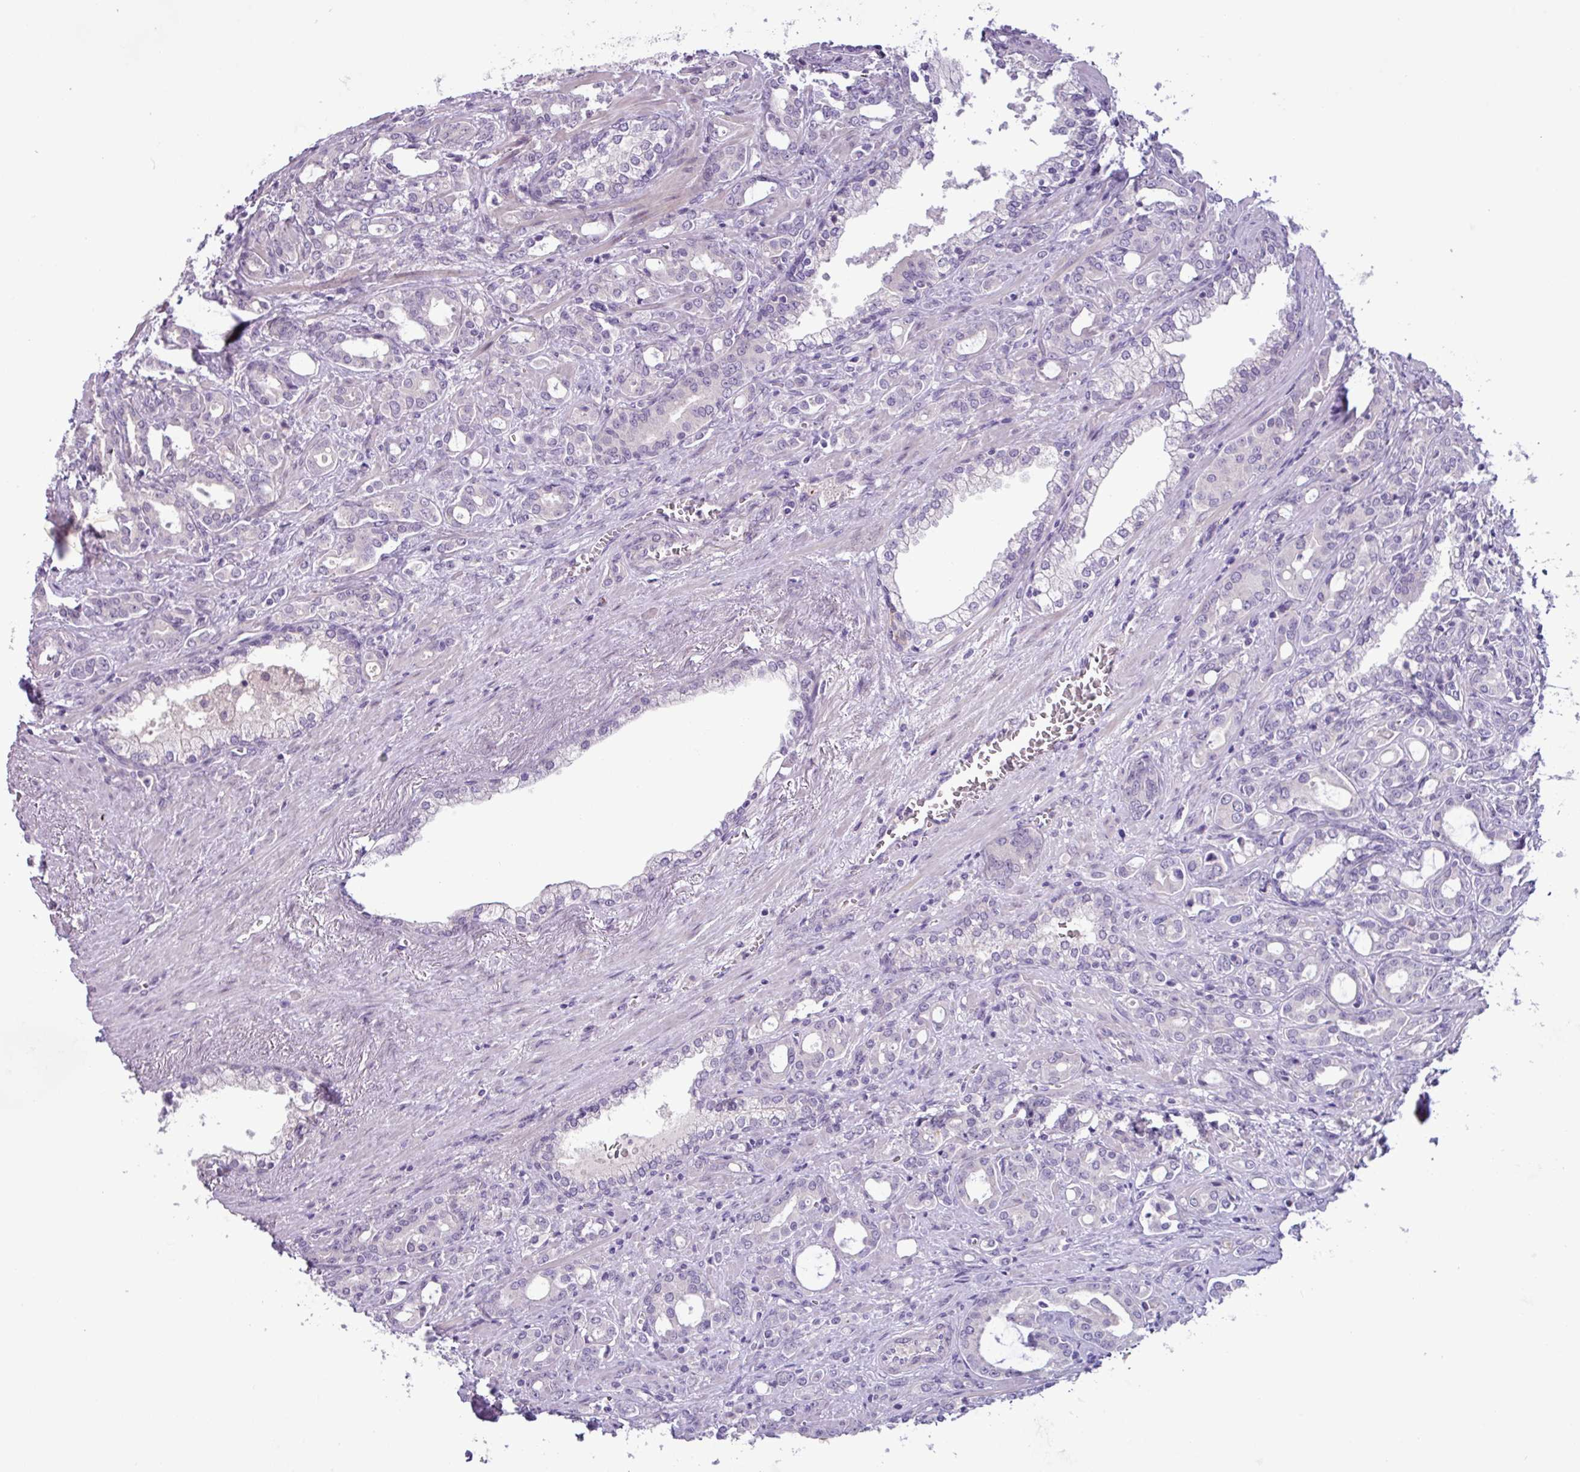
{"staining": {"intensity": "negative", "quantity": "none", "location": "none"}, "tissue": "prostate cancer", "cell_type": "Tumor cells", "image_type": "cancer", "snomed": [{"axis": "morphology", "description": "Adenocarcinoma, High grade"}, {"axis": "topography", "description": "Prostate"}], "caption": "A high-resolution image shows immunohistochemistry (IHC) staining of high-grade adenocarcinoma (prostate), which reveals no significant expression in tumor cells.", "gene": "PNLDC1", "patient": {"sex": "male", "age": 72}}